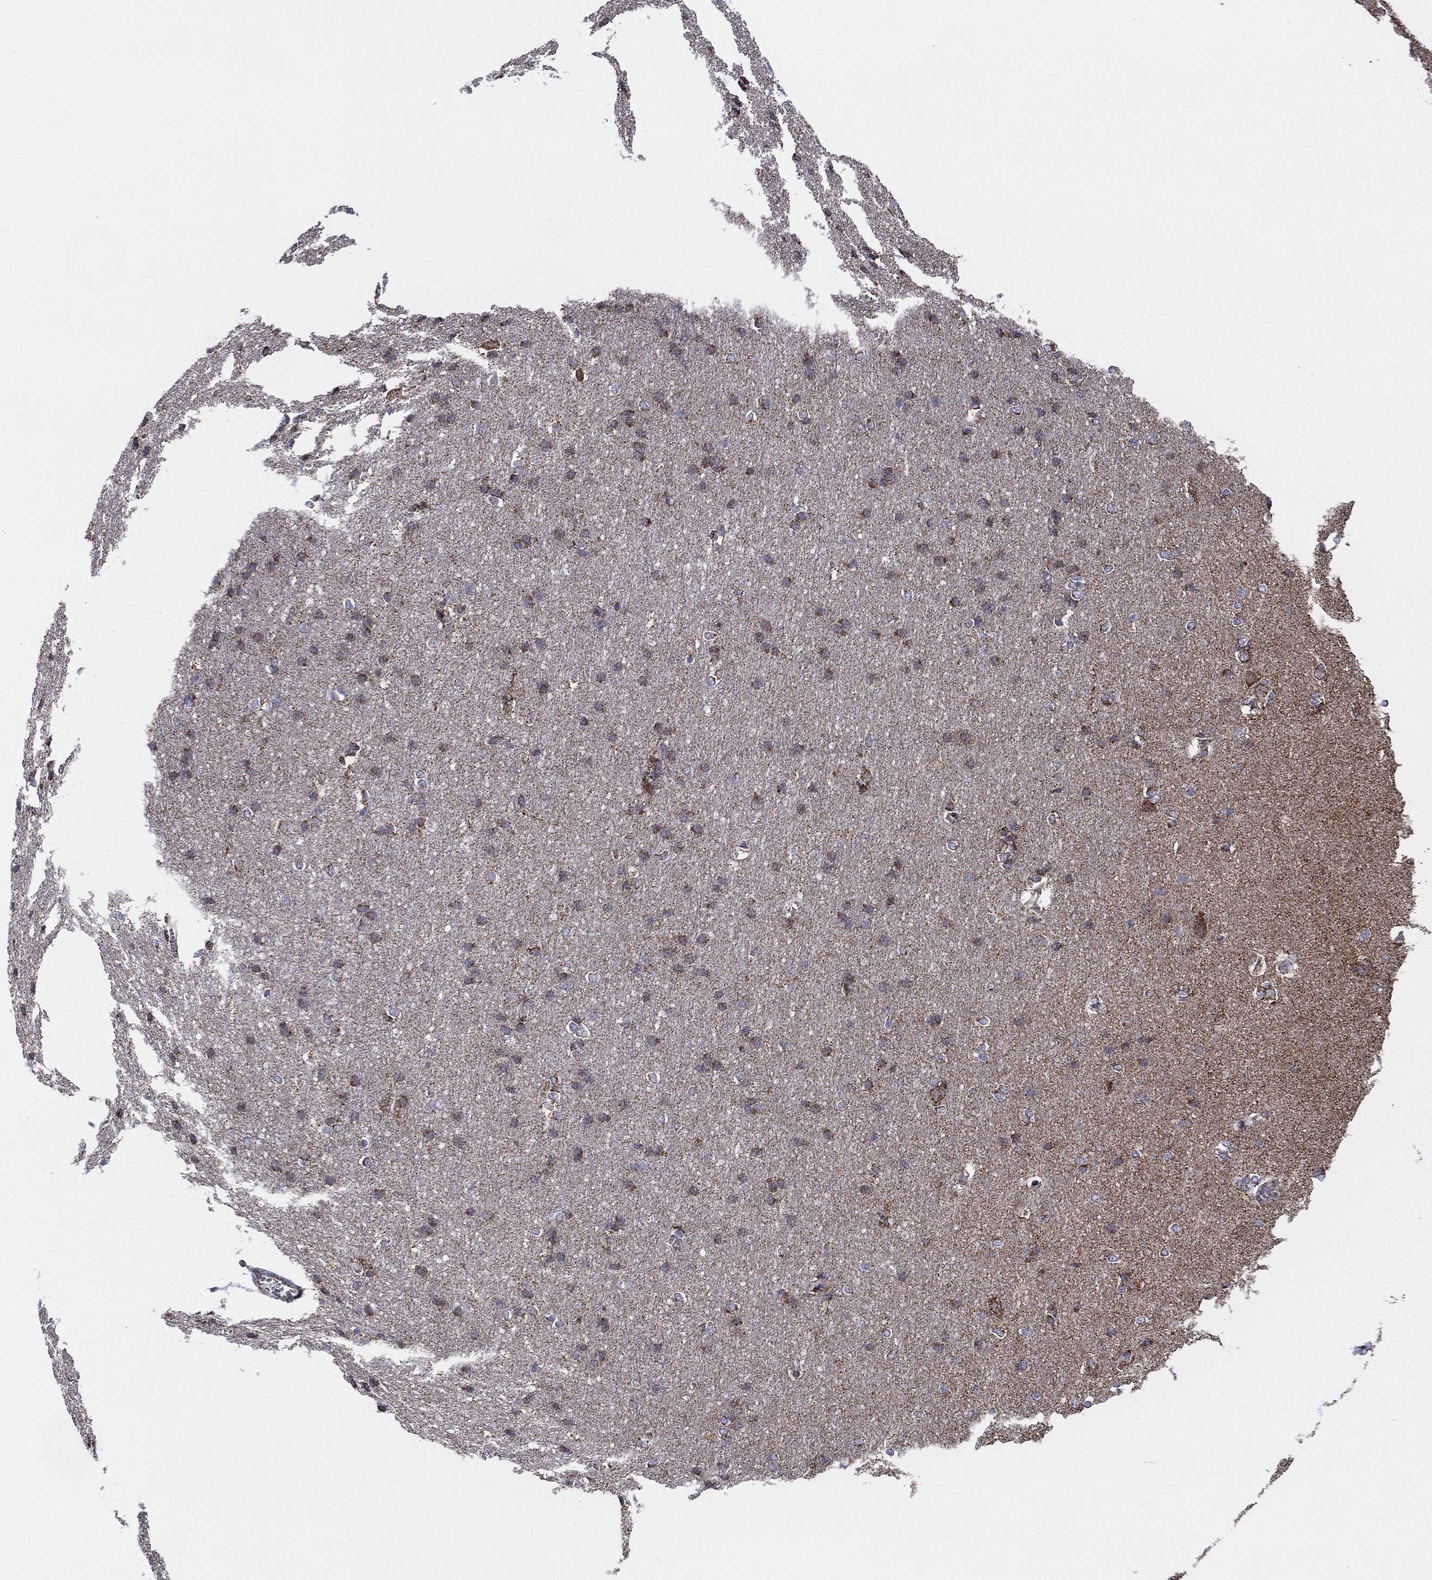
{"staining": {"intensity": "negative", "quantity": "none", "location": "none"}, "tissue": "cerebral cortex", "cell_type": "Endothelial cells", "image_type": "normal", "snomed": [{"axis": "morphology", "description": "Normal tissue, NOS"}, {"axis": "topography", "description": "Cerebral cortex"}], "caption": "The histopathology image shows no staining of endothelial cells in unremarkable cerebral cortex. (DAB (3,3'-diaminobenzidine) immunohistochemistry (IHC) visualized using brightfield microscopy, high magnification).", "gene": "NDUFV1", "patient": {"sex": "male", "age": 37}}